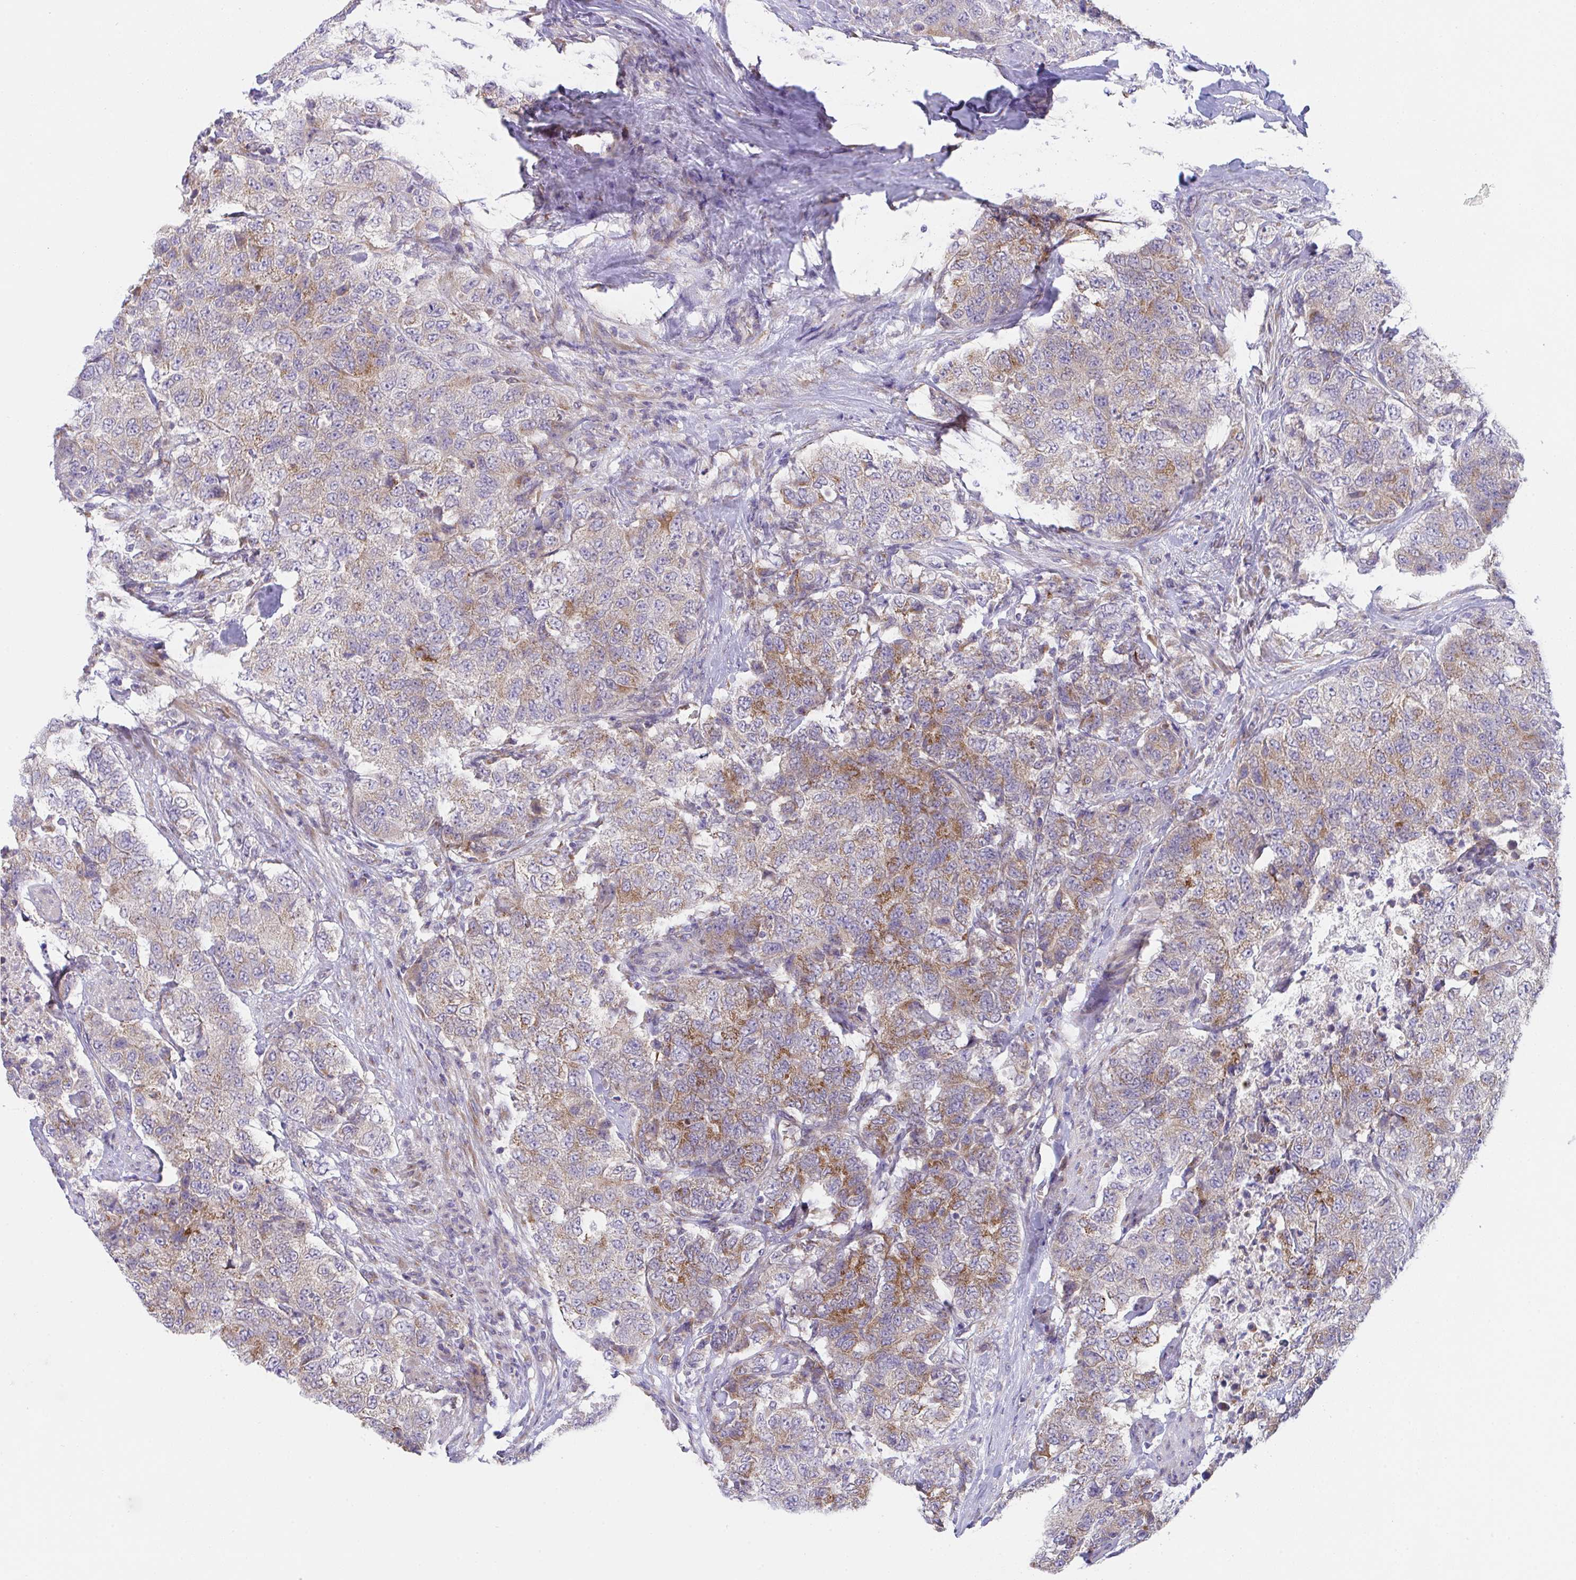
{"staining": {"intensity": "moderate", "quantity": "<25%", "location": "cytoplasmic/membranous"}, "tissue": "urothelial cancer", "cell_type": "Tumor cells", "image_type": "cancer", "snomed": [{"axis": "morphology", "description": "Urothelial carcinoma, High grade"}, {"axis": "topography", "description": "Urinary bladder"}], "caption": "The photomicrograph exhibits staining of urothelial carcinoma (high-grade), revealing moderate cytoplasmic/membranous protein positivity (brown color) within tumor cells. The protein is stained brown, and the nuclei are stained in blue (DAB (3,3'-diaminobenzidine) IHC with brightfield microscopy, high magnification).", "gene": "MIA3", "patient": {"sex": "female", "age": 78}}